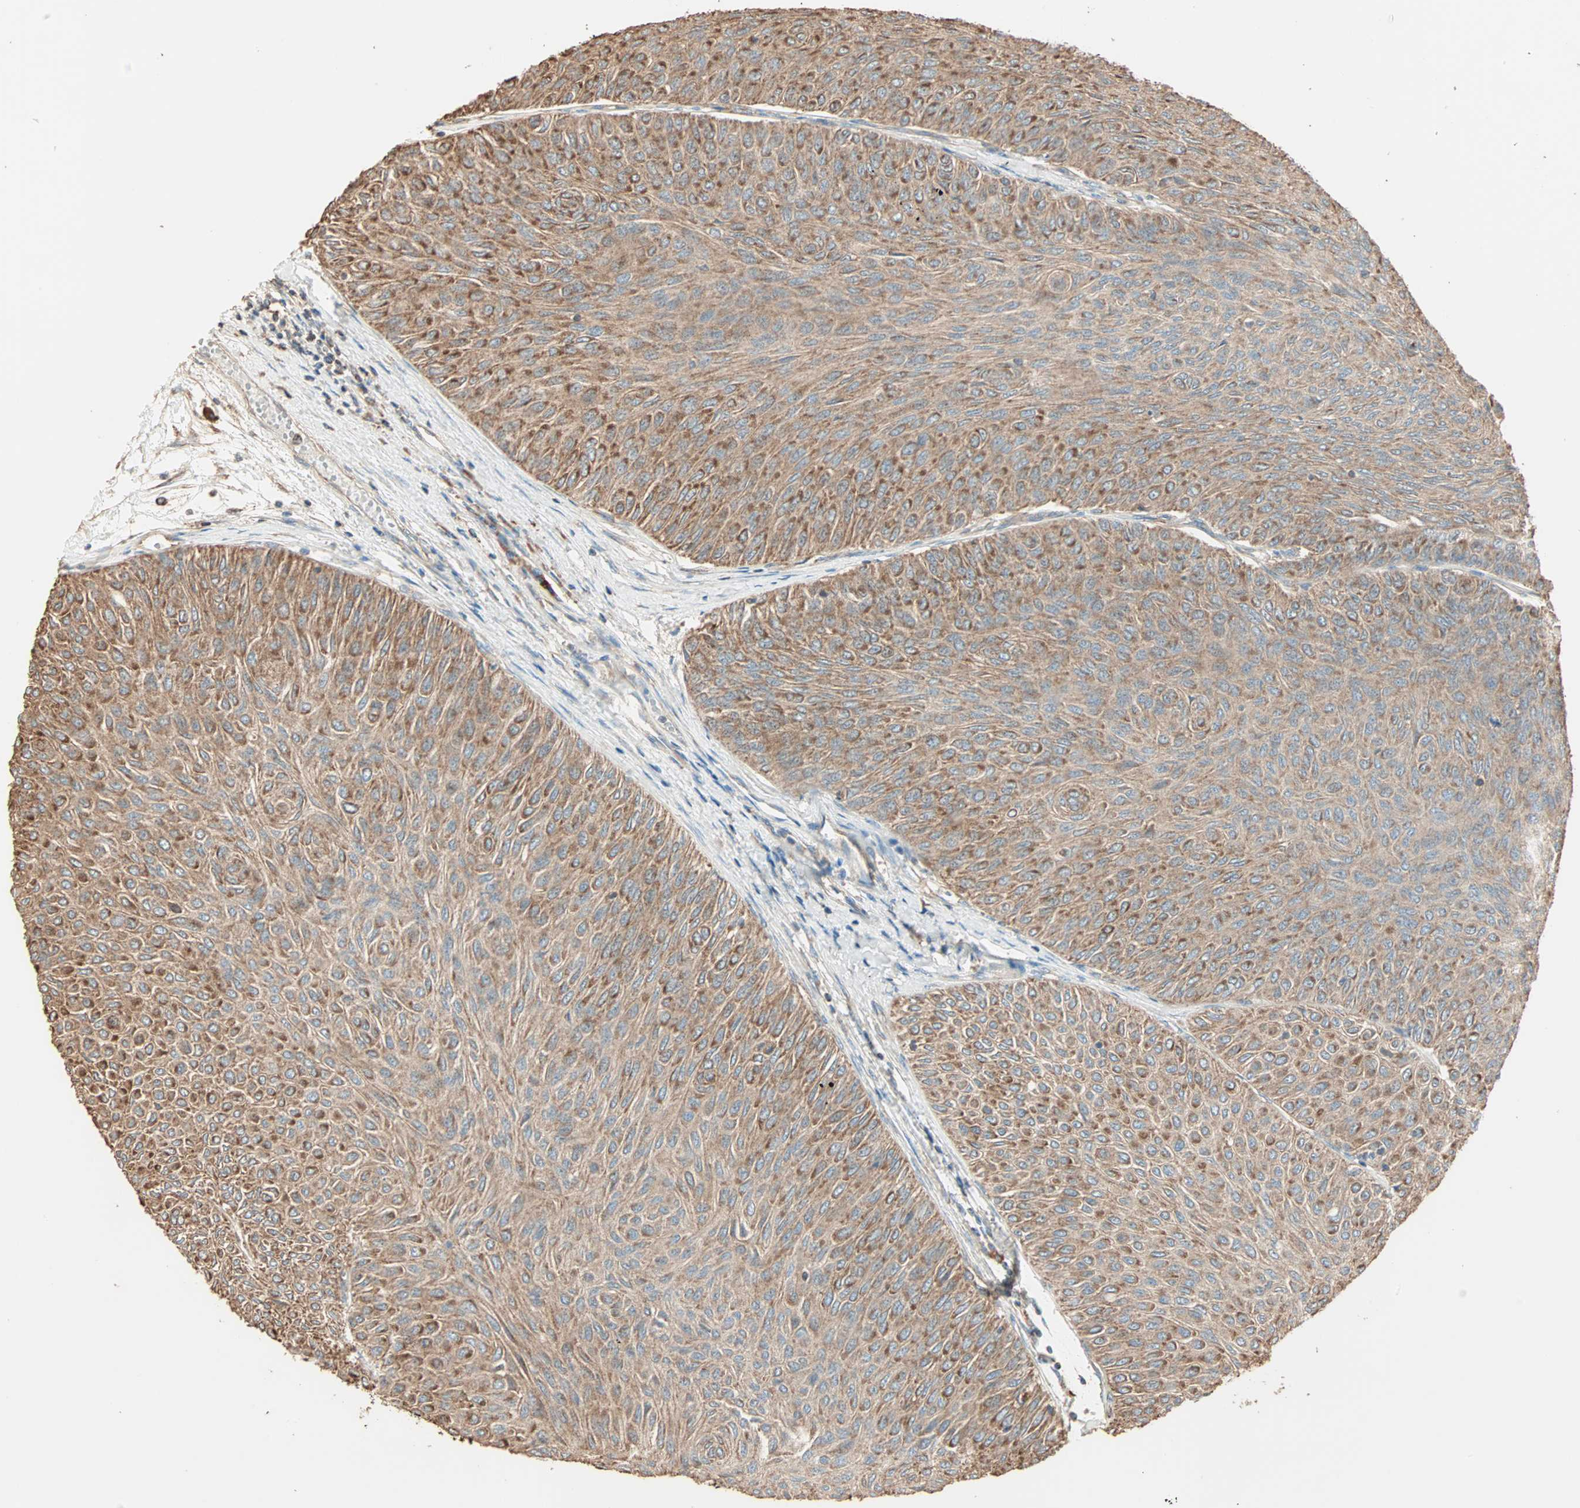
{"staining": {"intensity": "moderate", "quantity": ">75%", "location": "cytoplasmic/membranous"}, "tissue": "urothelial cancer", "cell_type": "Tumor cells", "image_type": "cancer", "snomed": [{"axis": "morphology", "description": "Urothelial carcinoma, Low grade"}, {"axis": "topography", "description": "Urinary bladder"}], "caption": "This image displays urothelial carcinoma (low-grade) stained with immunohistochemistry to label a protein in brown. The cytoplasmic/membranous of tumor cells show moderate positivity for the protein. Nuclei are counter-stained blue.", "gene": "EIF4G2", "patient": {"sex": "male", "age": 78}}